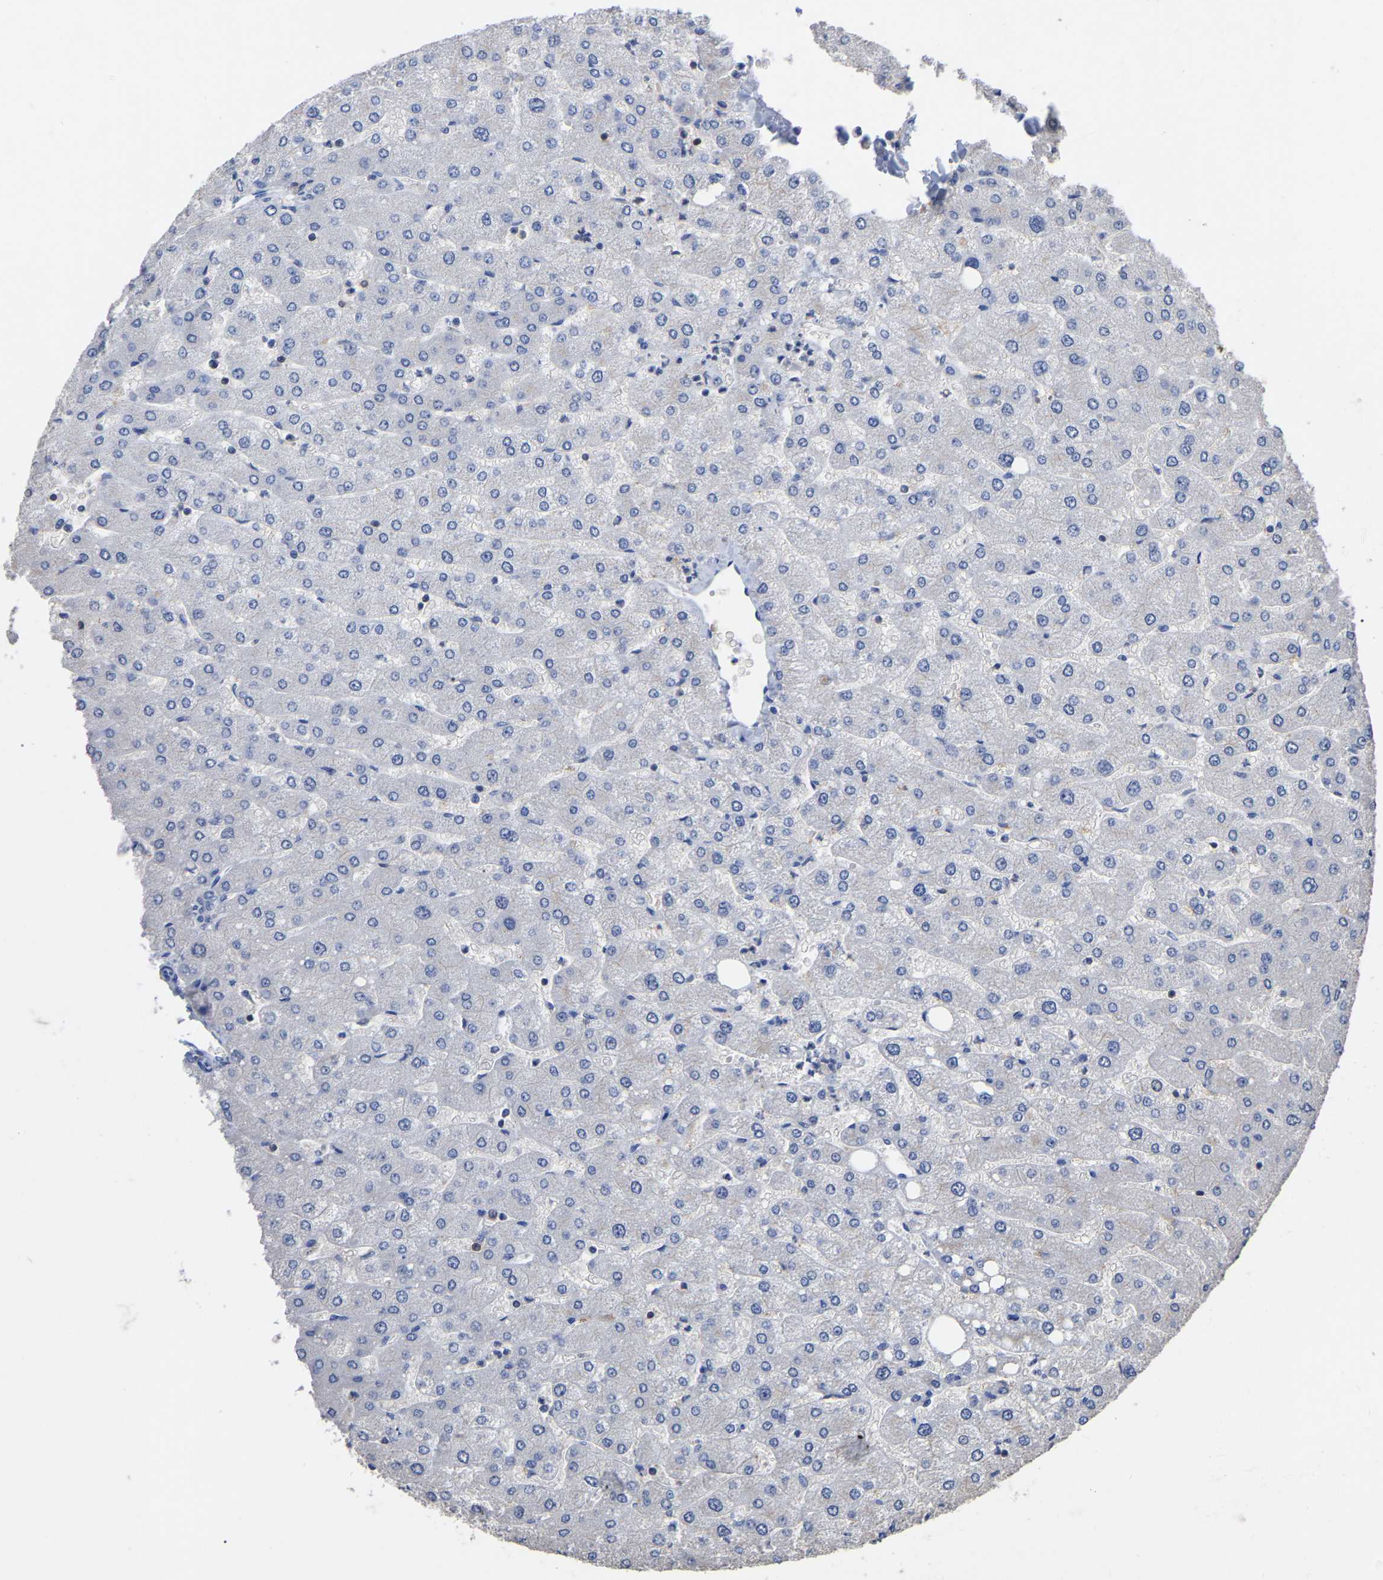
{"staining": {"intensity": "negative", "quantity": "none", "location": "none"}, "tissue": "liver", "cell_type": "Cholangiocytes", "image_type": "normal", "snomed": [{"axis": "morphology", "description": "Normal tissue, NOS"}, {"axis": "topography", "description": "Liver"}], "caption": "Human liver stained for a protein using immunohistochemistry (IHC) shows no expression in cholangiocytes.", "gene": "PTPN7", "patient": {"sex": "male", "age": 55}}